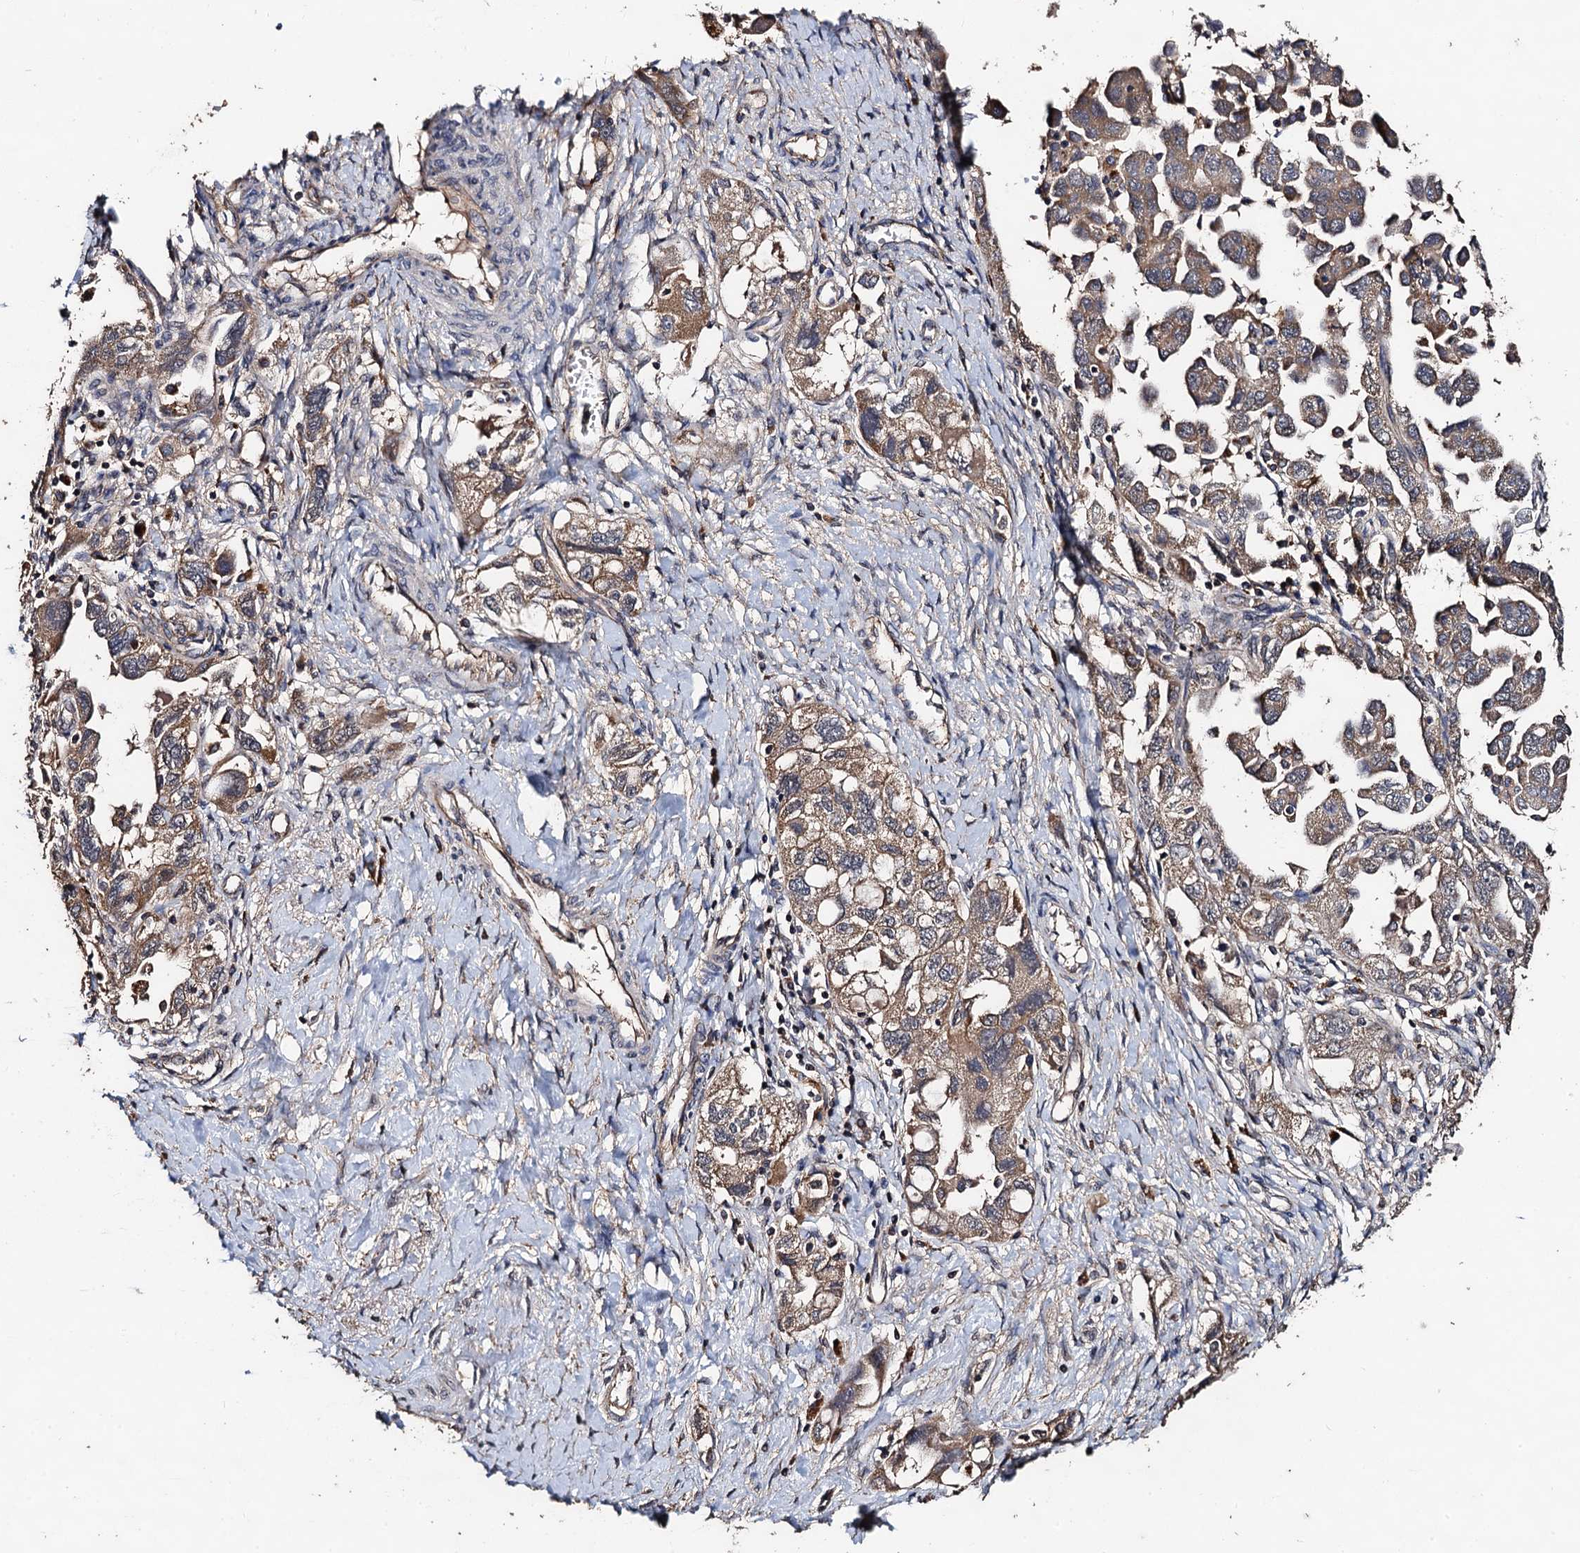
{"staining": {"intensity": "moderate", "quantity": ">75%", "location": "cytoplasmic/membranous"}, "tissue": "ovarian cancer", "cell_type": "Tumor cells", "image_type": "cancer", "snomed": [{"axis": "morphology", "description": "Carcinoma, NOS"}, {"axis": "morphology", "description": "Cystadenocarcinoma, serous, NOS"}, {"axis": "topography", "description": "Ovary"}], "caption": "Ovarian cancer (serous cystadenocarcinoma) tissue demonstrates moderate cytoplasmic/membranous positivity in approximately >75% of tumor cells, visualized by immunohistochemistry.", "gene": "PPTC7", "patient": {"sex": "female", "age": 69}}